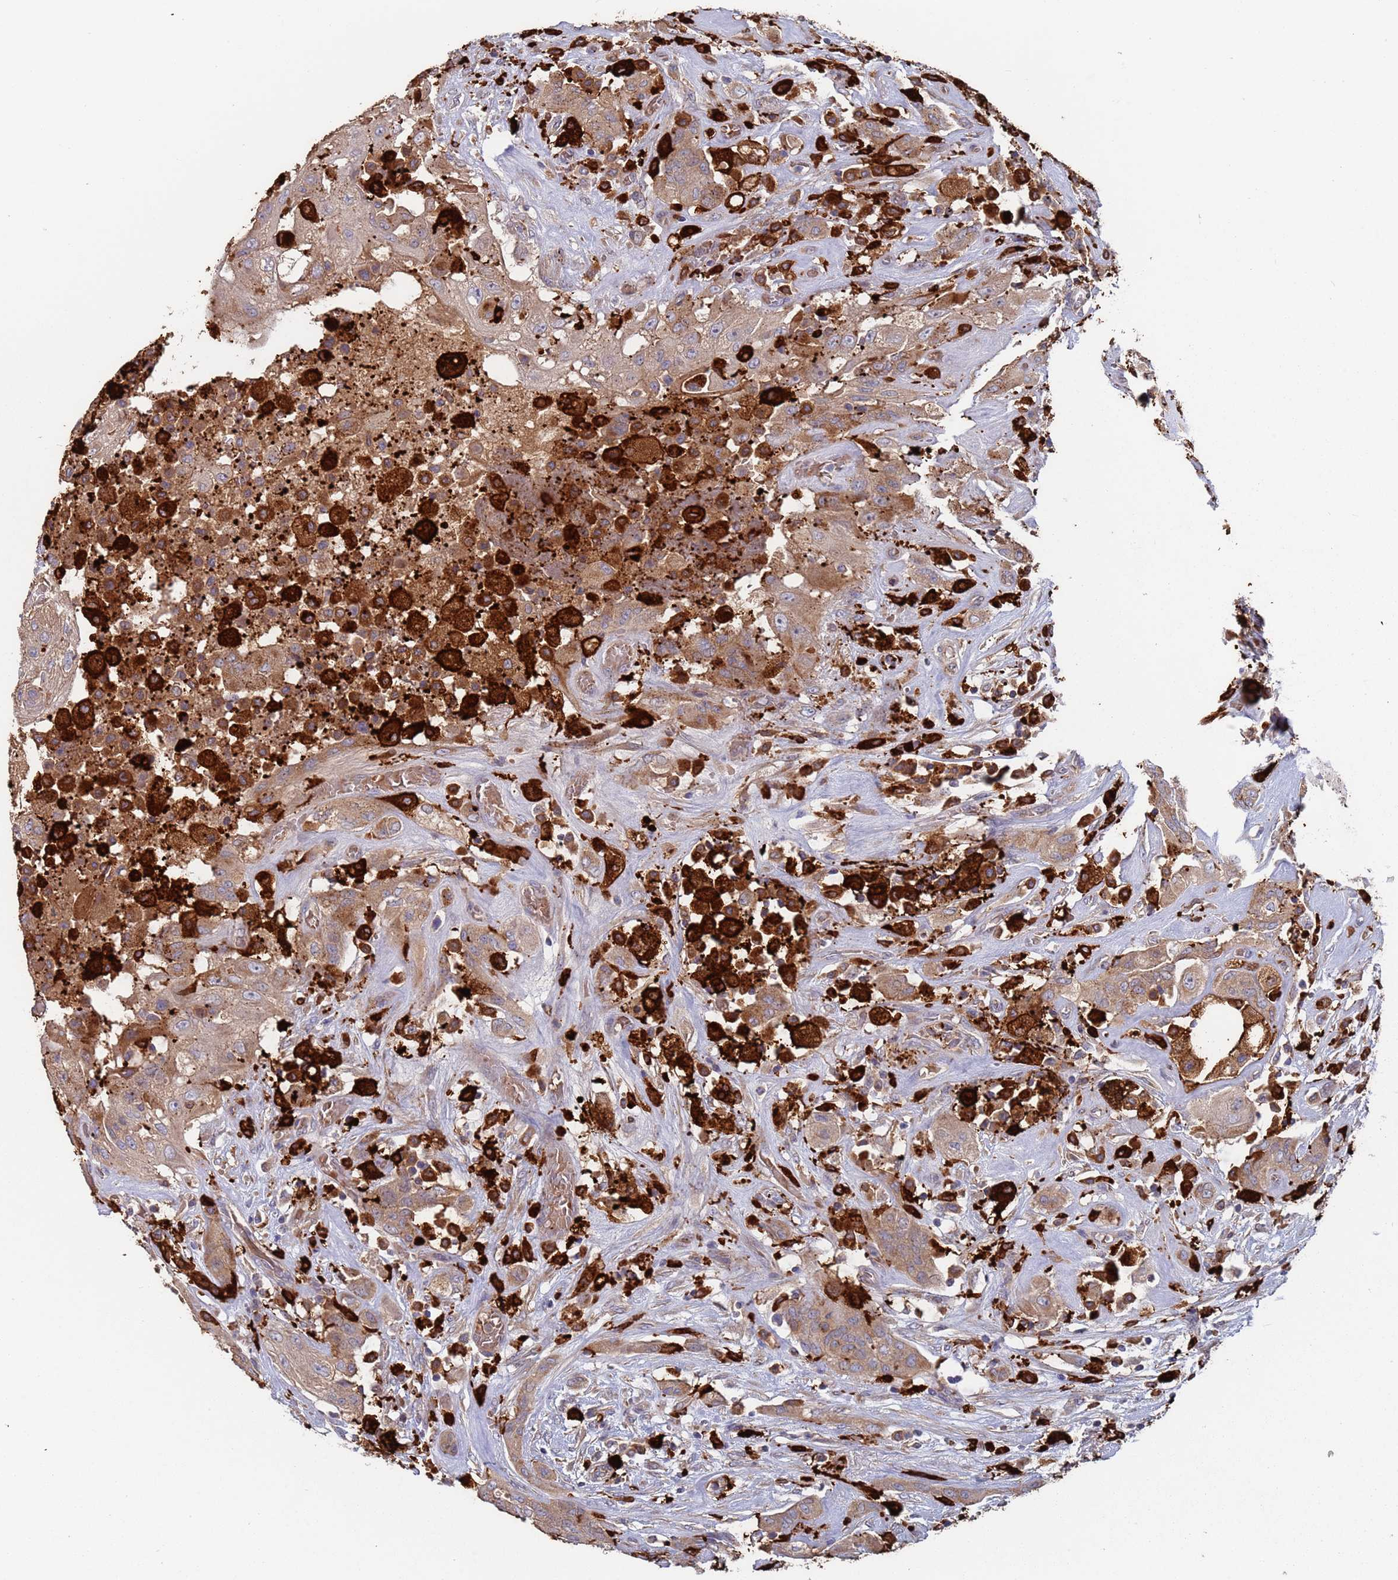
{"staining": {"intensity": "weak", "quantity": "25%-75%", "location": "cytoplasmic/membranous"}, "tissue": "thyroid cancer", "cell_type": "Tumor cells", "image_type": "cancer", "snomed": [{"axis": "morphology", "description": "Papillary adenocarcinoma, NOS"}, {"axis": "topography", "description": "Thyroid gland"}], "caption": "This is an image of immunohistochemistry staining of thyroid cancer (papillary adenocarcinoma), which shows weak staining in the cytoplasmic/membranous of tumor cells.", "gene": "MALRD1", "patient": {"sex": "female", "age": 59}}